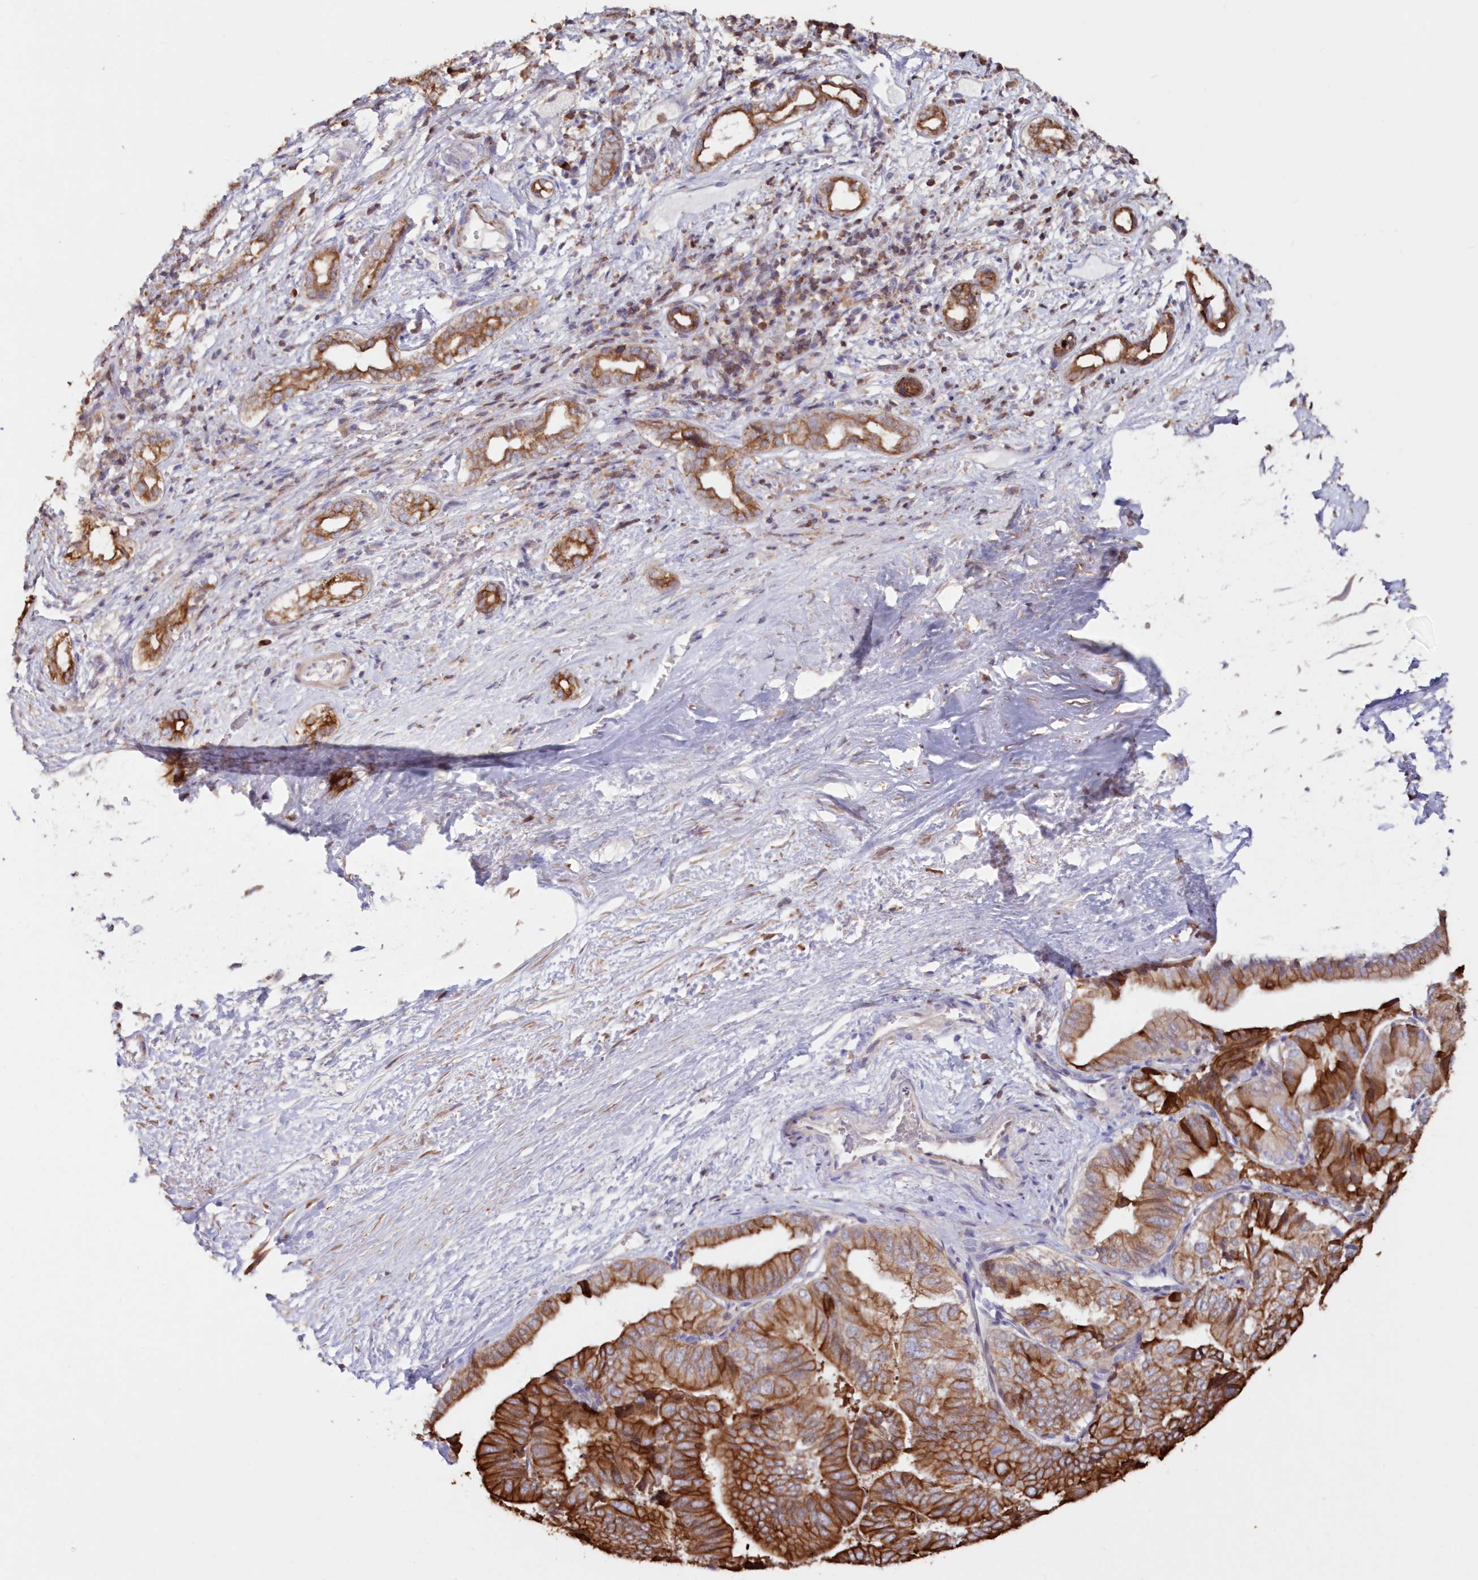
{"staining": {"intensity": "strong", "quantity": ">75%", "location": "cytoplasmic/membranous"}, "tissue": "liver cancer", "cell_type": "Tumor cells", "image_type": "cancer", "snomed": [{"axis": "morphology", "description": "Cholangiocarcinoma"}, {"axis": "topography", "description": "Liver"}], "caption": "Liver cholangiocarcinoma tissue demonstrates strong cytoplasmic/membranous expression in approximately >75% of tumor cells Nuclei are stained in blue.", "gene": "SNED1", "patient": {"sex": "female", "age": 75}}